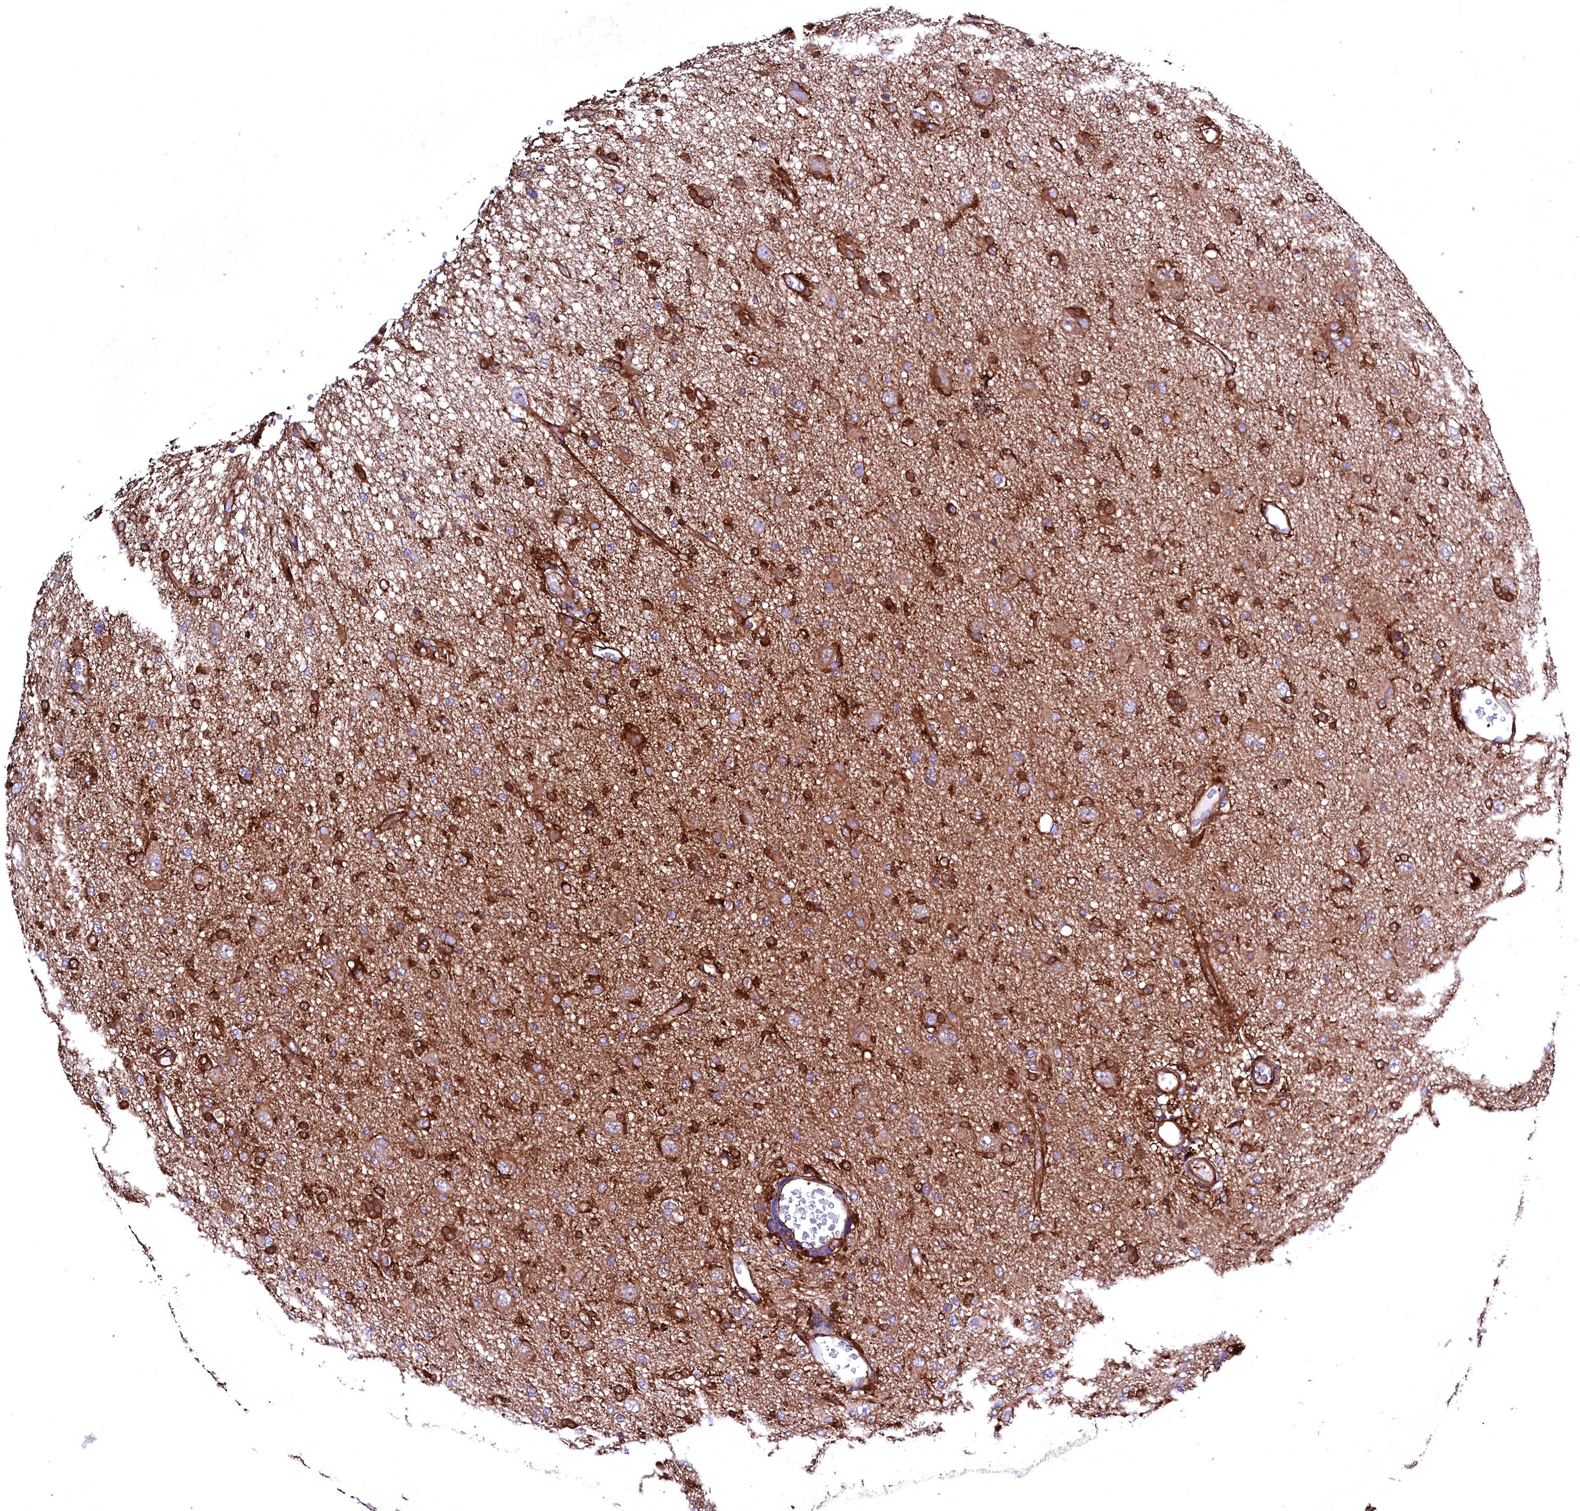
{"staining": {"intensity": "moderate", "quantity": "25%-75%", "location": "cytoplasmic/membranous"}, "tissue": "glioma", "cell_type": "Tumor cells", "image_type": "cancer", "snomed": [{"axis": "morphology", "description": "Glioma, malignant, High grade"}, {"axis": "topography", "description": "Brain"}], "caption": "The histopathology image shows immunohistochemical staining of malignant high-grade glioma. There is moderate cytoplasmic/membranous positivity is seen in approximately 25%-75% of tumor cells.", "gene": "STAMBPL1", "patient": {"sex": "female", "age": 57}}